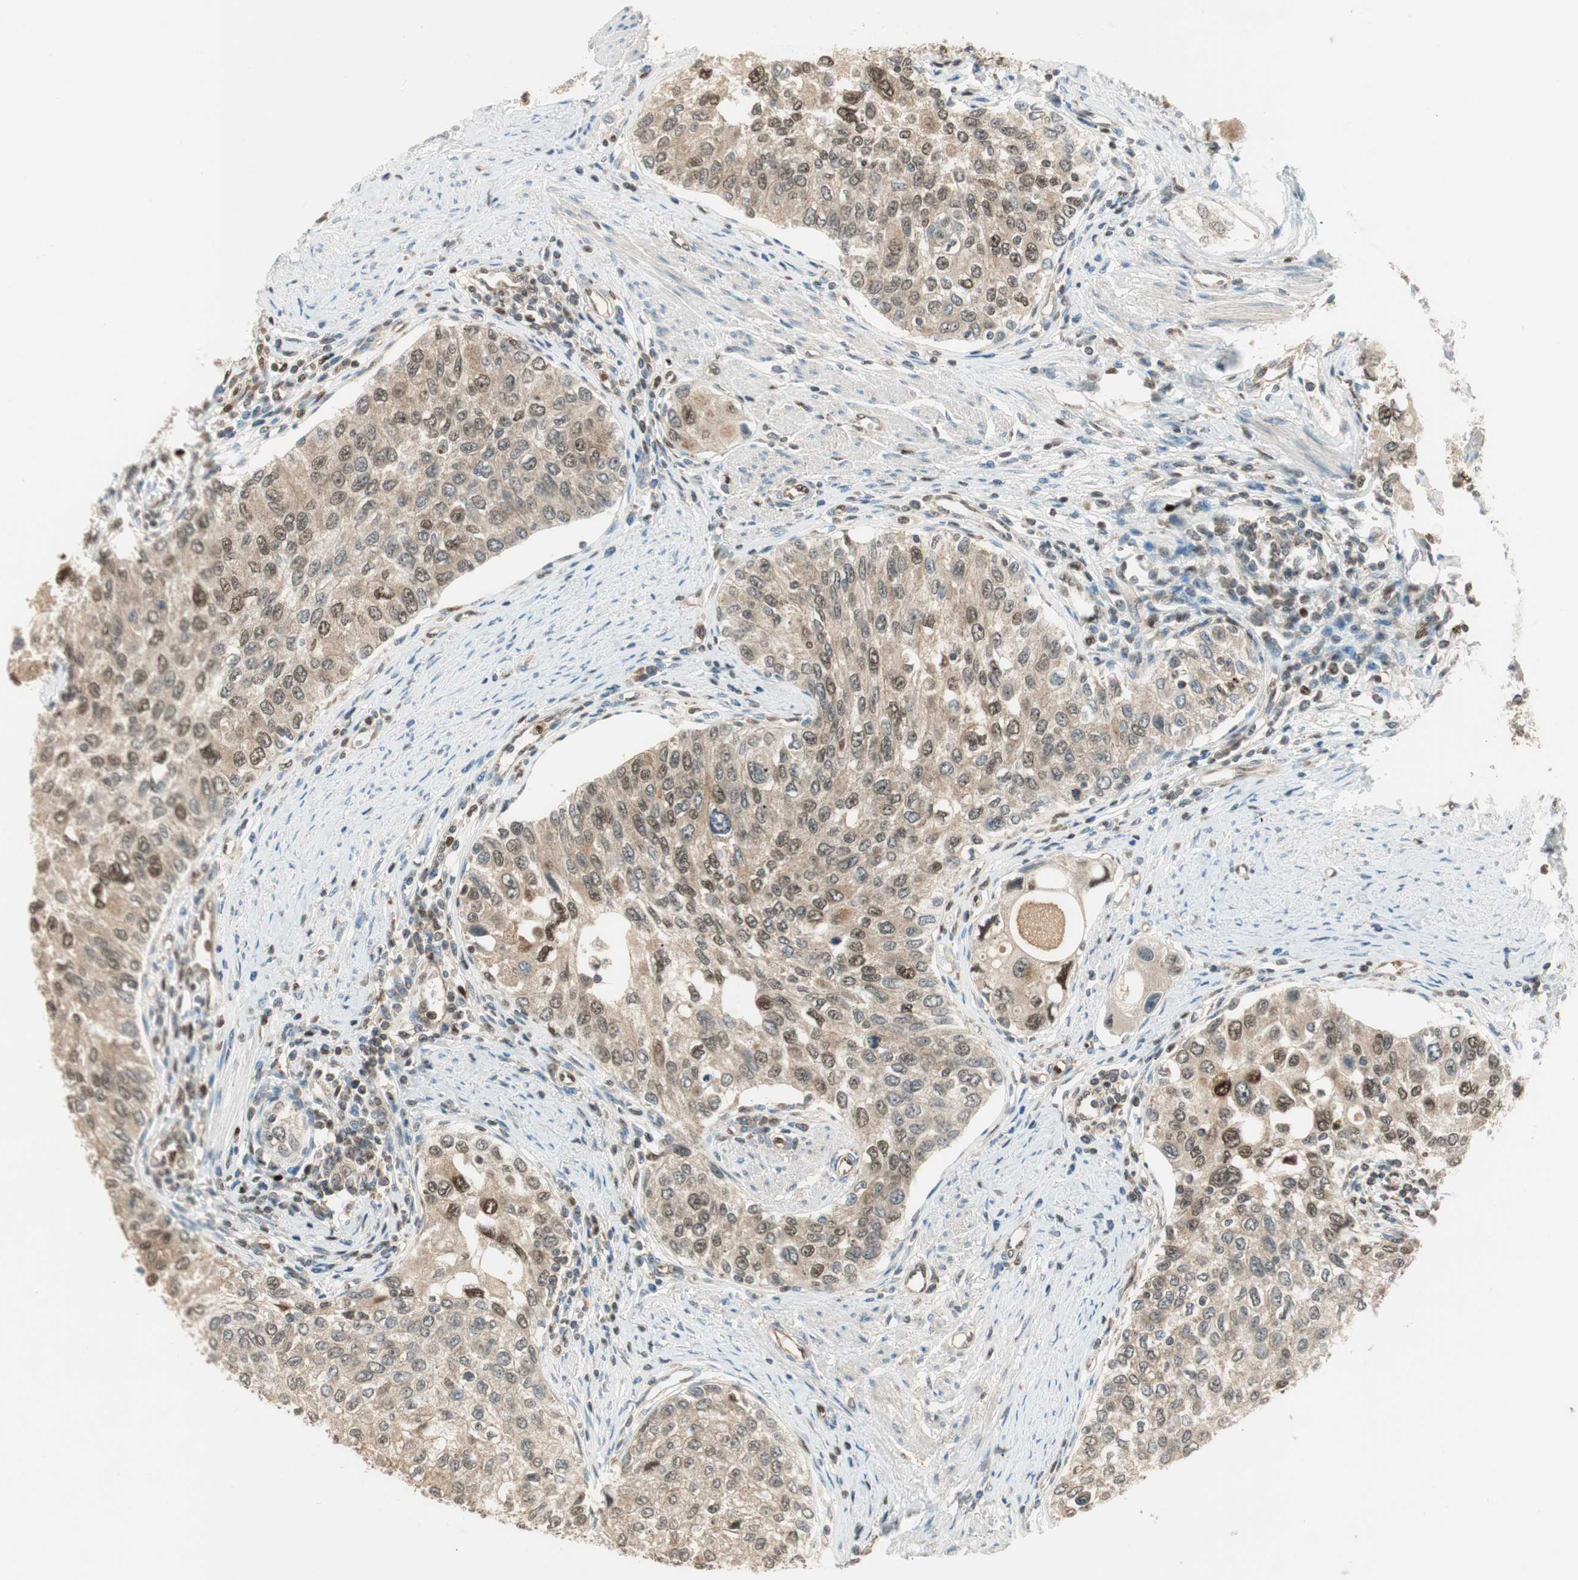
{"staining": {"intensity": "moderate", "quantity": "<25%", "location": "nuclear"}, "tissue": "urothelial cancer", "cell_type": "Tumor cells", "image_type": "cancer", "snomed": [{"axis": "morphology", "description": "Urothelial carcinoma, High grade"}, {"axis": "topography", "description": "Urinary bladder"}], "caption": "Urothelial carcinoma (high-grade) stained with a protein marker displays moderate staining in tumor cells.", "gene": "LTA4H", "patient": {"sex": "female", "age": 56}}